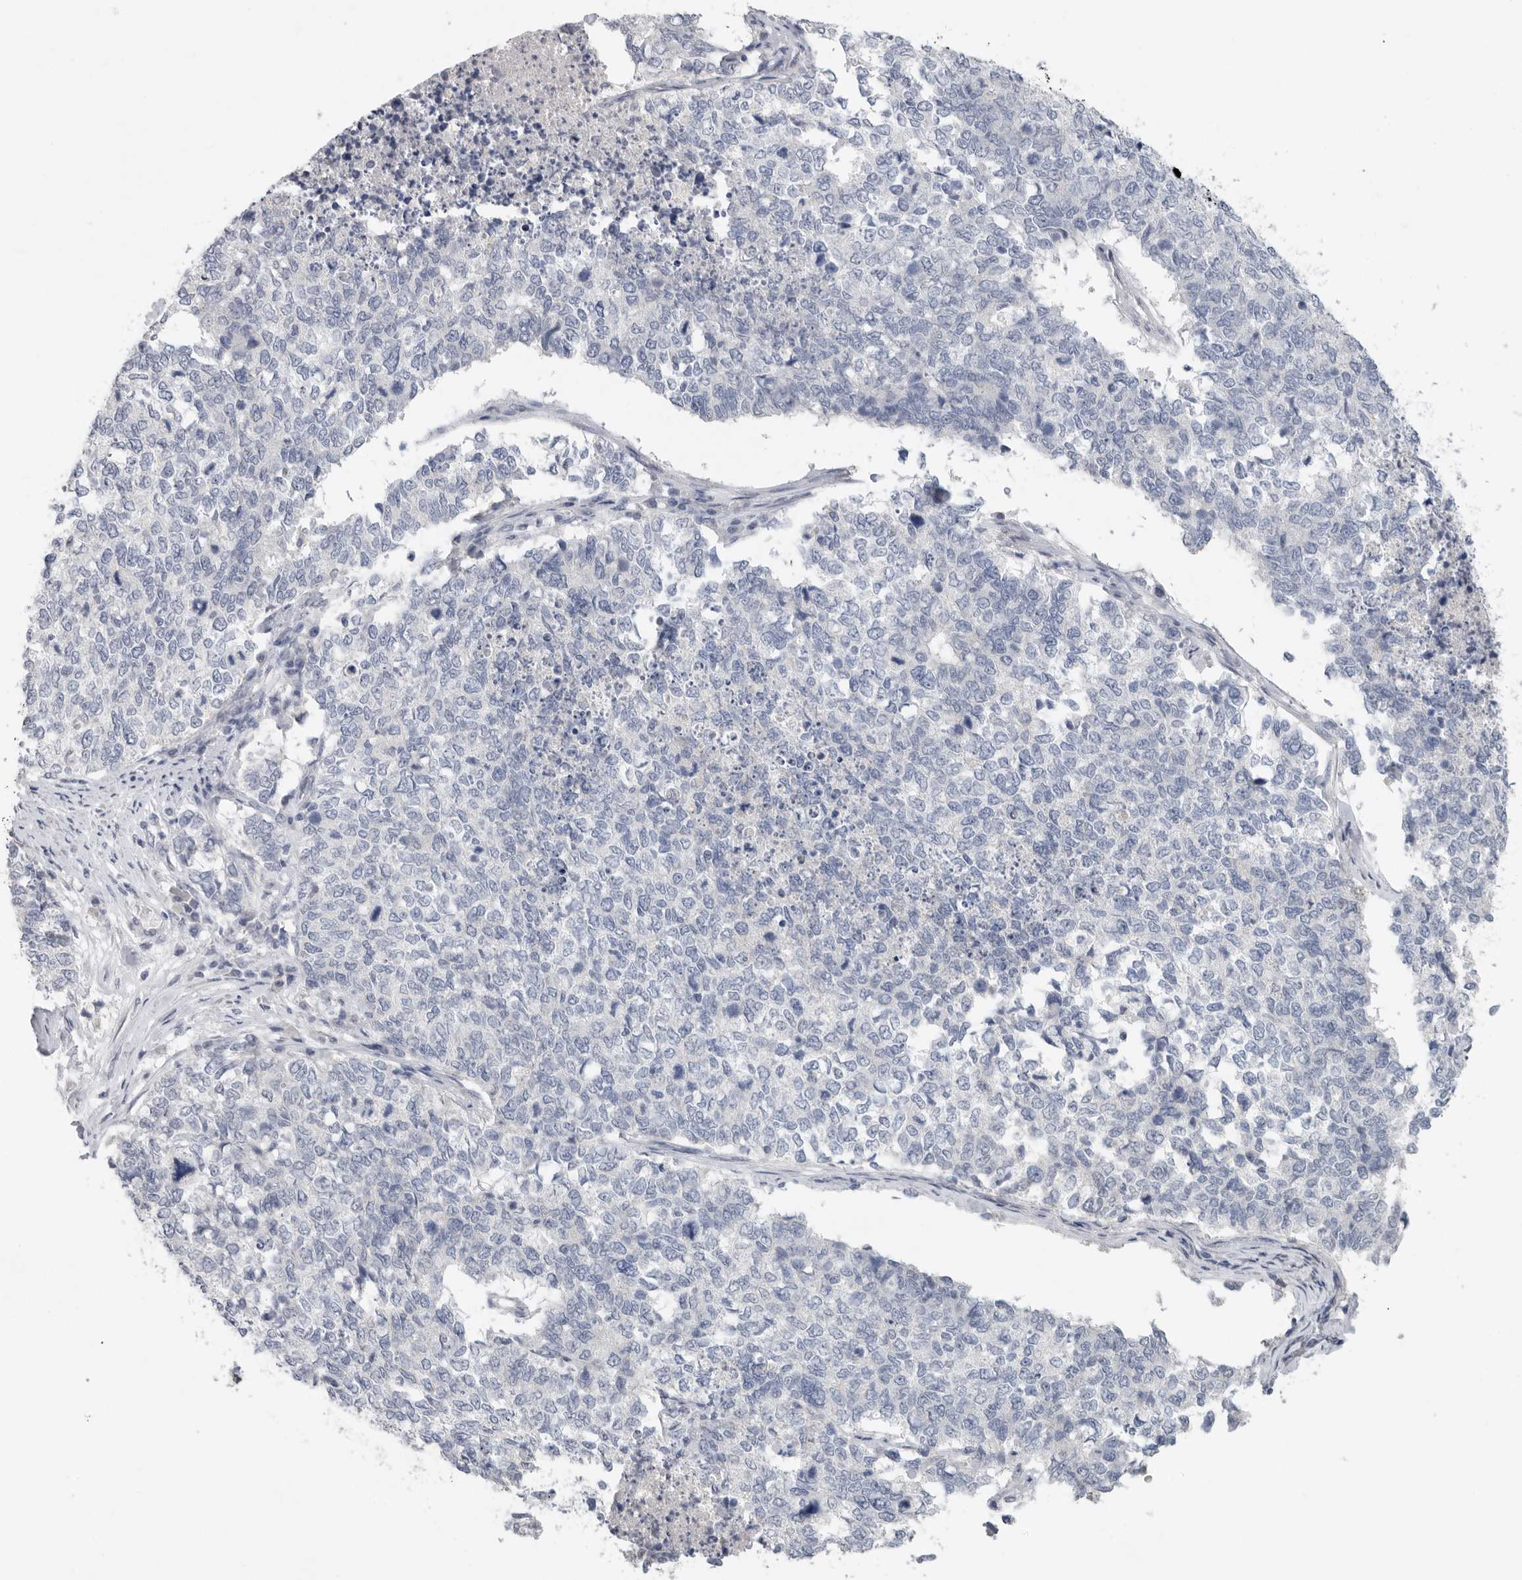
{"staining": {"intensity": "negative", "quantity": "none", "location": "none"}, "tissue": "cervical cancer", "cell_type": "Tumor cells", "image_type": "cancer", "snomed": [{"axis": "morphology", "description": "Squamous cell carcinoma, NOS"}, {"axis": "topography", "description": "Cervix"}], "caption": "Immunohistochemical staining of human cervical cancer (squamous cell carcinoma) exhibits no significant staining in tumor cells.", "gene": "REG4", "patient": {"sex": "female", "age": 63}}